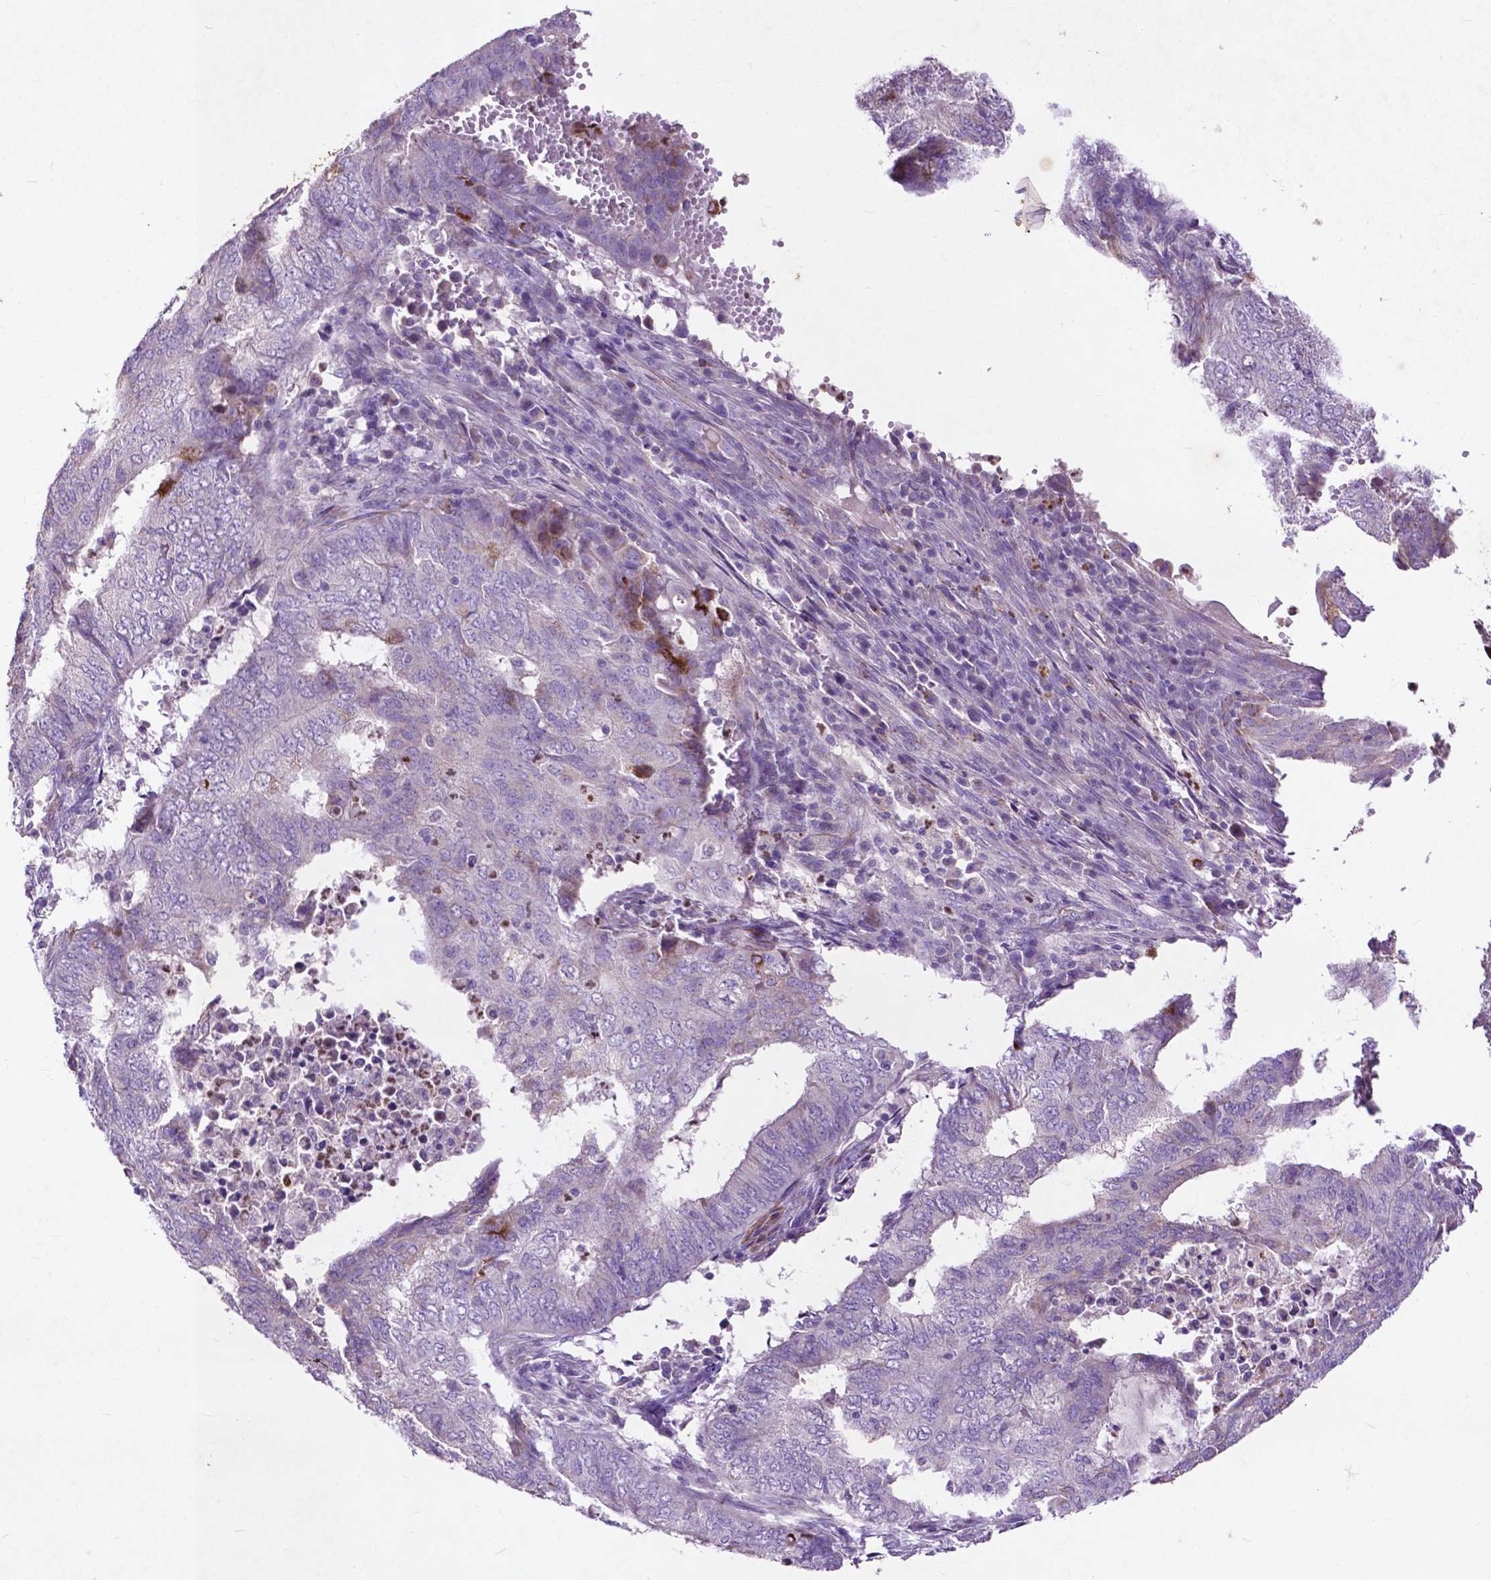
{"staining": {"intensity": "strong", "quantity": "<25%", "location": "cytoplasmic/membranous"}, "tissue": "endometrial cancer", "cell_type": "Tumor cells", "image_type": "cancer", "snomed": [{"axis": "morphology", "description": "Adenocarcinoma, NOS"}, {"axis": "topography", "description": "Endometrium"}], "caption": "Endometrial cancer (adenocarcinoma) stained with DAB immunohistochemistry (IHC) displays medium levels of strong cytoplasmic/membranous positivity in about <25% of tumor cells. Using DAB (3,3'-diaminobenzidine) (brown) and hematoxylin (blue) stains, captured at high magnification using brightfield microscopy.", "gene": "THEGL", "patient": {"sex": "female", "age": 62}}